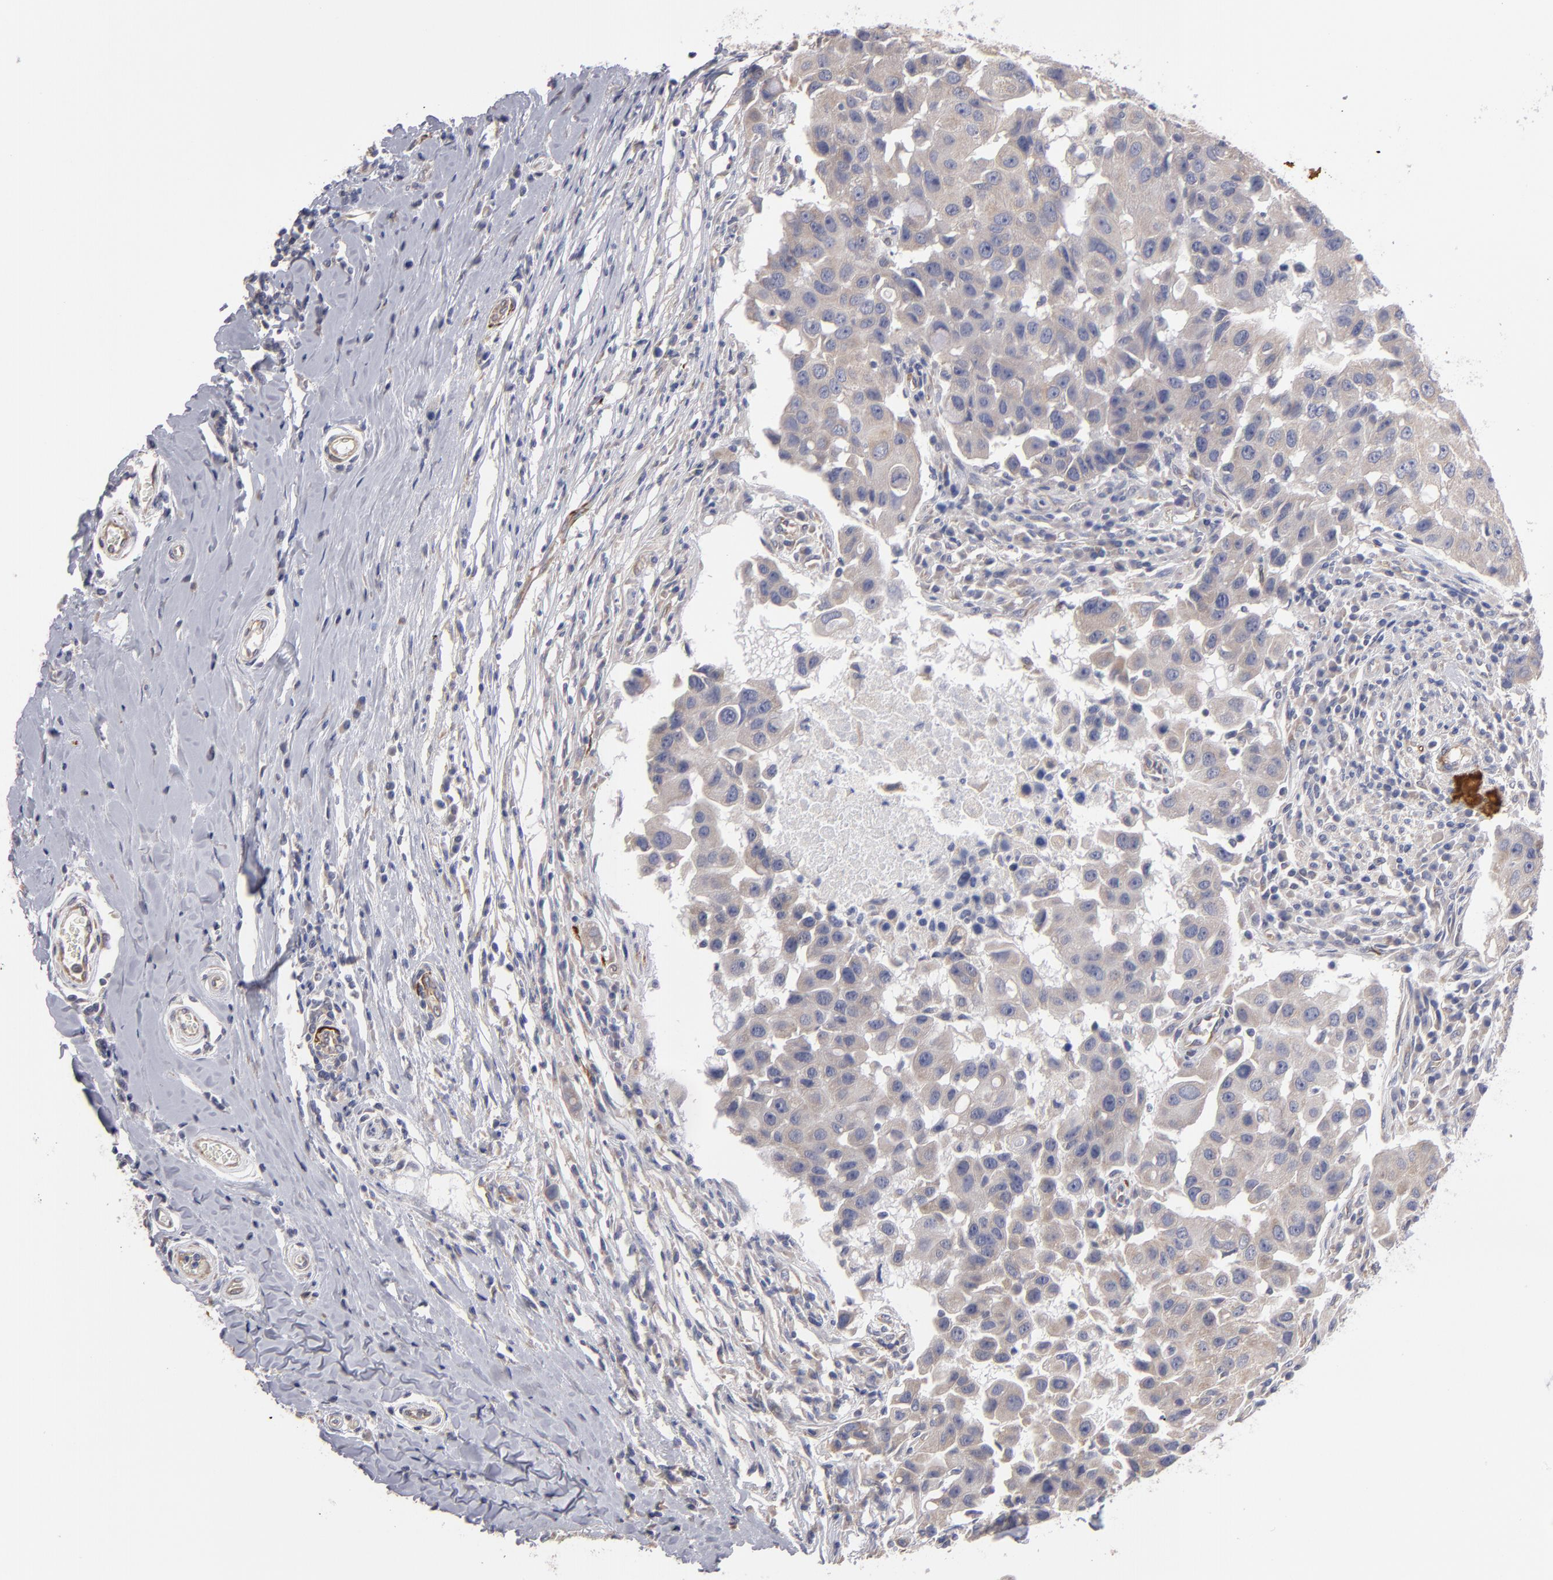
{"staining": {"intensity": "weak", "quantity": ">75%", "location": "cytoplasmic/membranous"}, "tissue": "breast cancer", "cell_type": "Tumor cells", "image_type": "cancer", "snomed": [{"axis": "morphology", "description": "Duct carcinoma"}, {"axis": "topography", "description": "Breast"}], "caption": "Tumor cells demonstrate low levels of weak cytoplasmic/membranous positivity in about >75% of cells in breast invasive ductal carcinoma. (DAB IHC with brightfield microscopy, high magnification).", "gene": "SLMAP", "patient": {"sex": "female", "age": 27}}